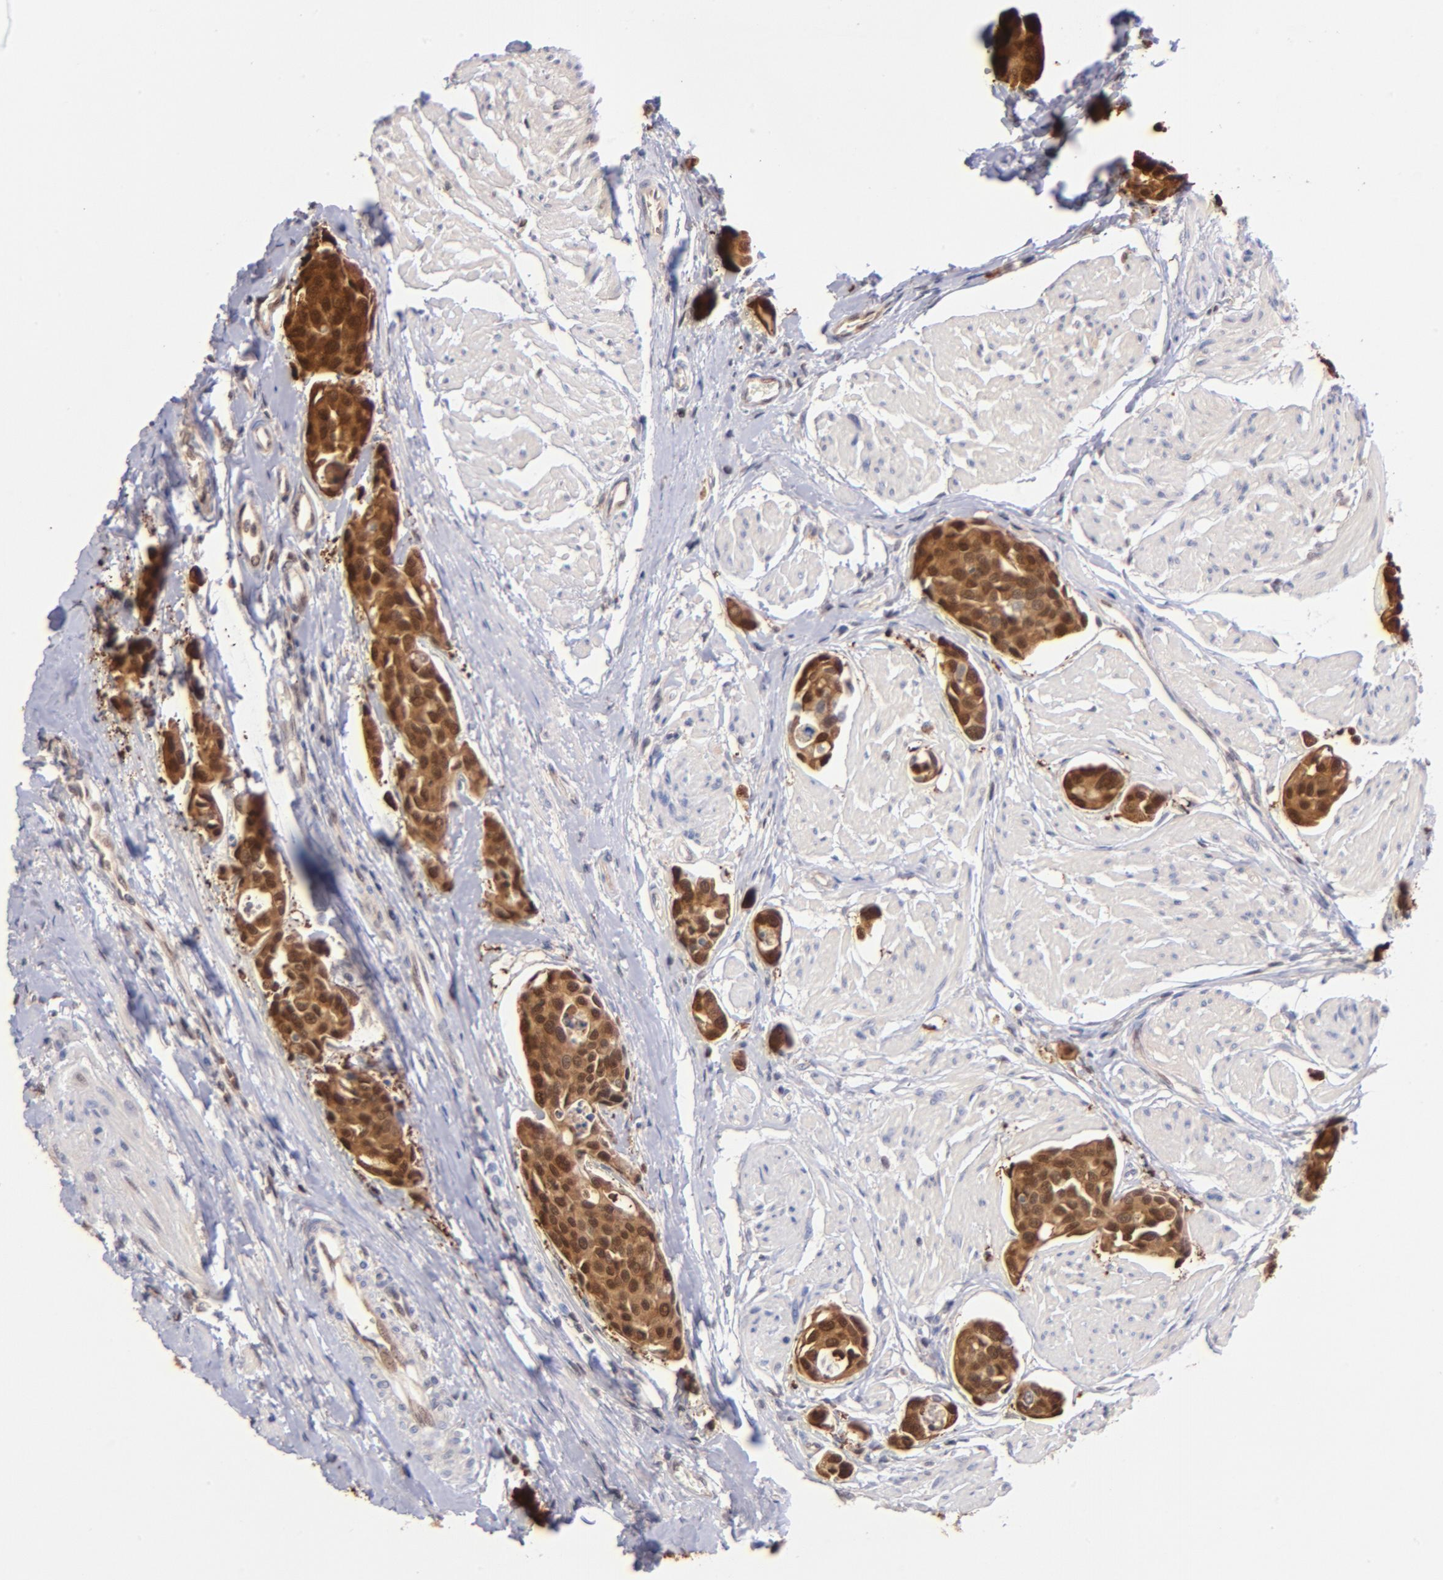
{"staining": {"intensity": "strong", "quantity": ">75%", "location": "cytoplasmic/membranous,nuclear"}, "tissue": "urothelial cancer", "cell_type": "Tumor cells", "image_type": "cancer", "snomed": [{"axis": "morphology", "description": "Urothelial carcinoma, High grade"}, {"axis": "topography", "description": "Urinary bladder"}], "caption": "The immunohistochemical stain labels strong cytoplasmic/membranous and nuclear staining in tumor cells of high-grade urothelial carcinoma tissue.", "gene": "YWHAB", "patient": {"sex": "male", "age": 78}}